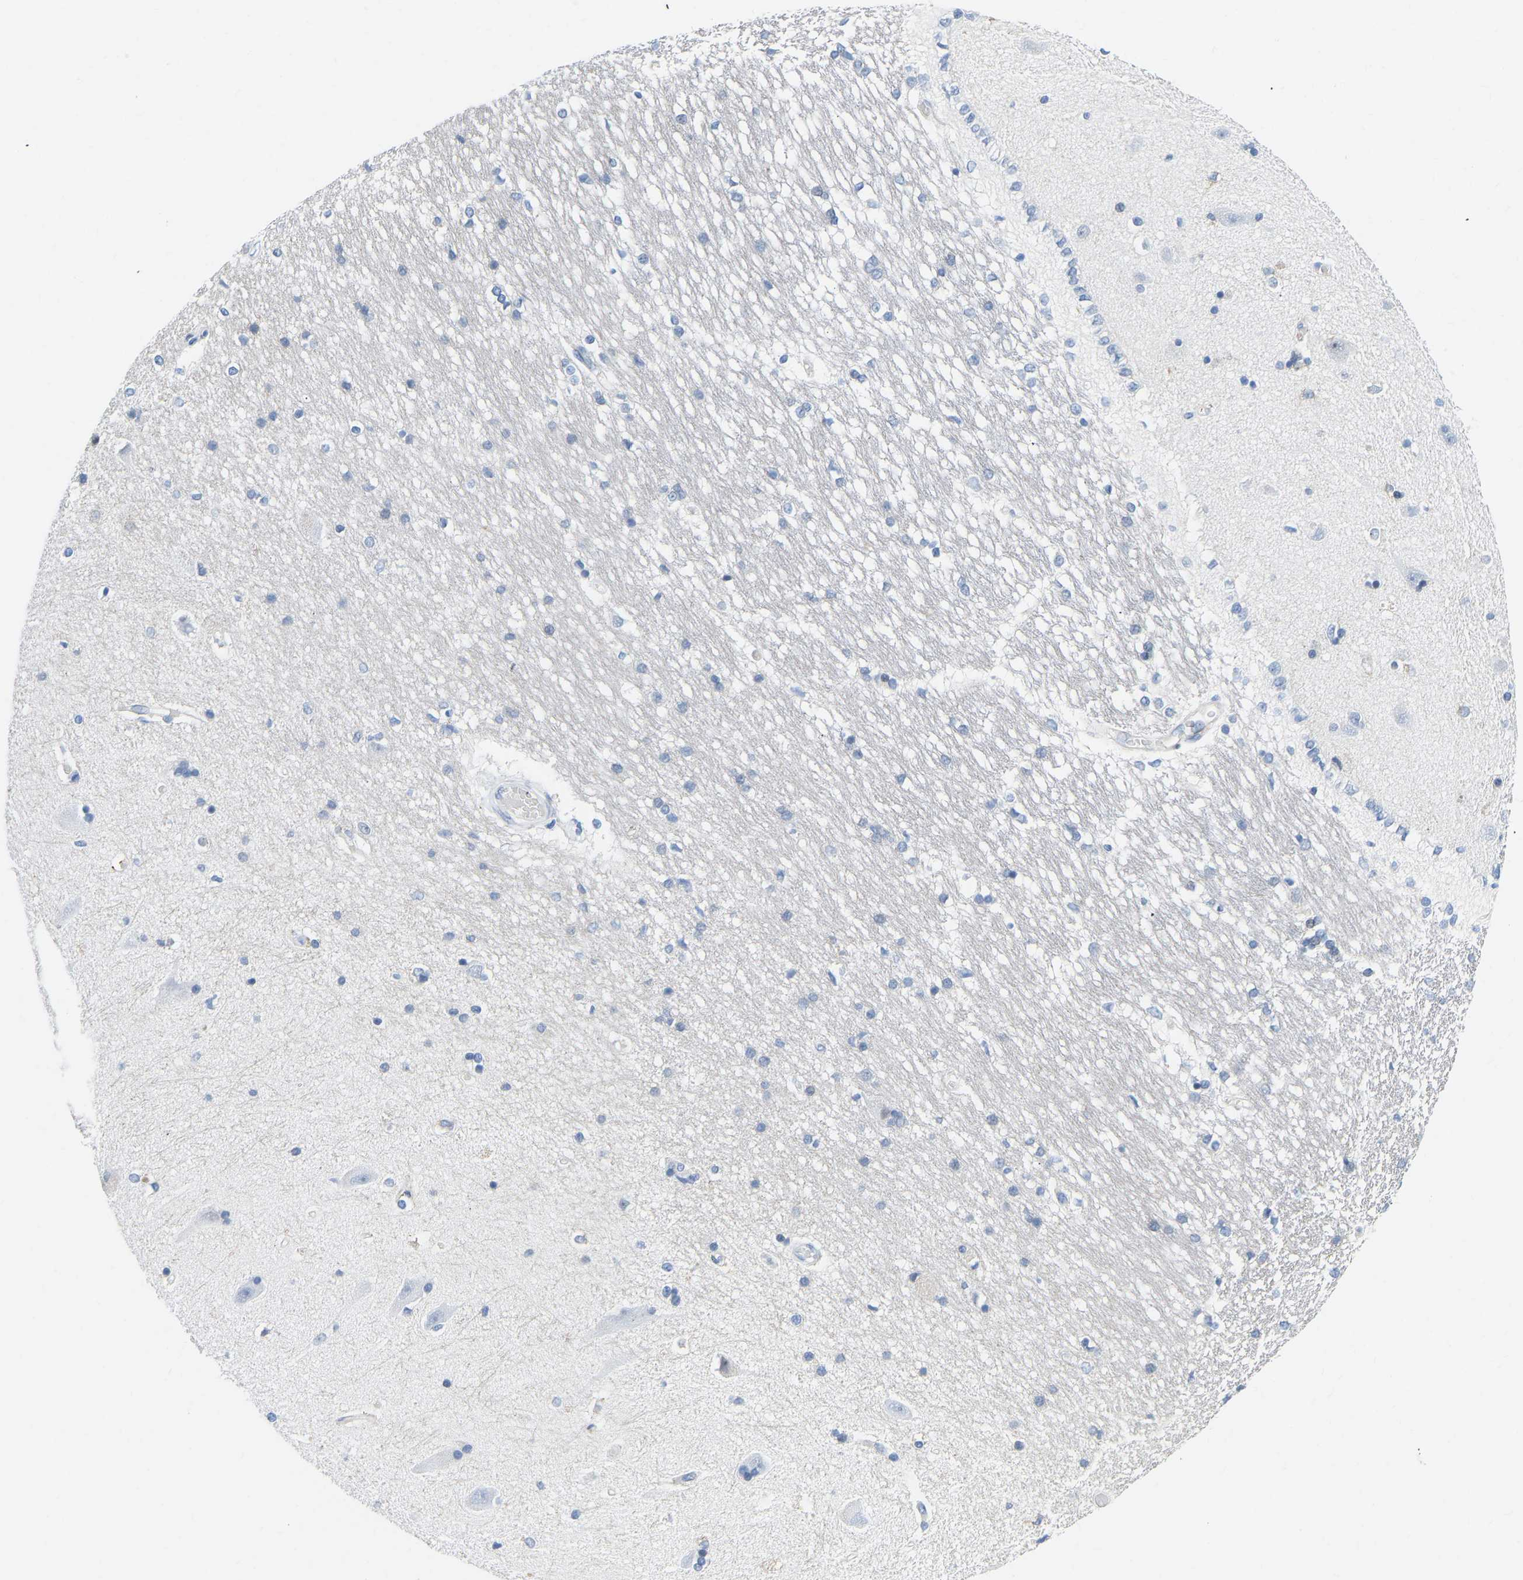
{"staining": {"intensity": "moderate", "quantity": "<25%", "location": "nuclear"}, "tissue": "hippocampus", "cell_type": "Glial cells", "image_type": "normal", "snomed": [{"axis": "morphology", "description": "Normal tissue, NOS"}, {"axis": "topography", "description": "Hippocampus"}], "caption": "Immunohistochemical staining of normal hippocampus displays <25% levels of moderate nuclear protein staining in approximately <25% of glial cells.", "gene": "HDAC5", "patient": {"sex": "male", "age": 45}}